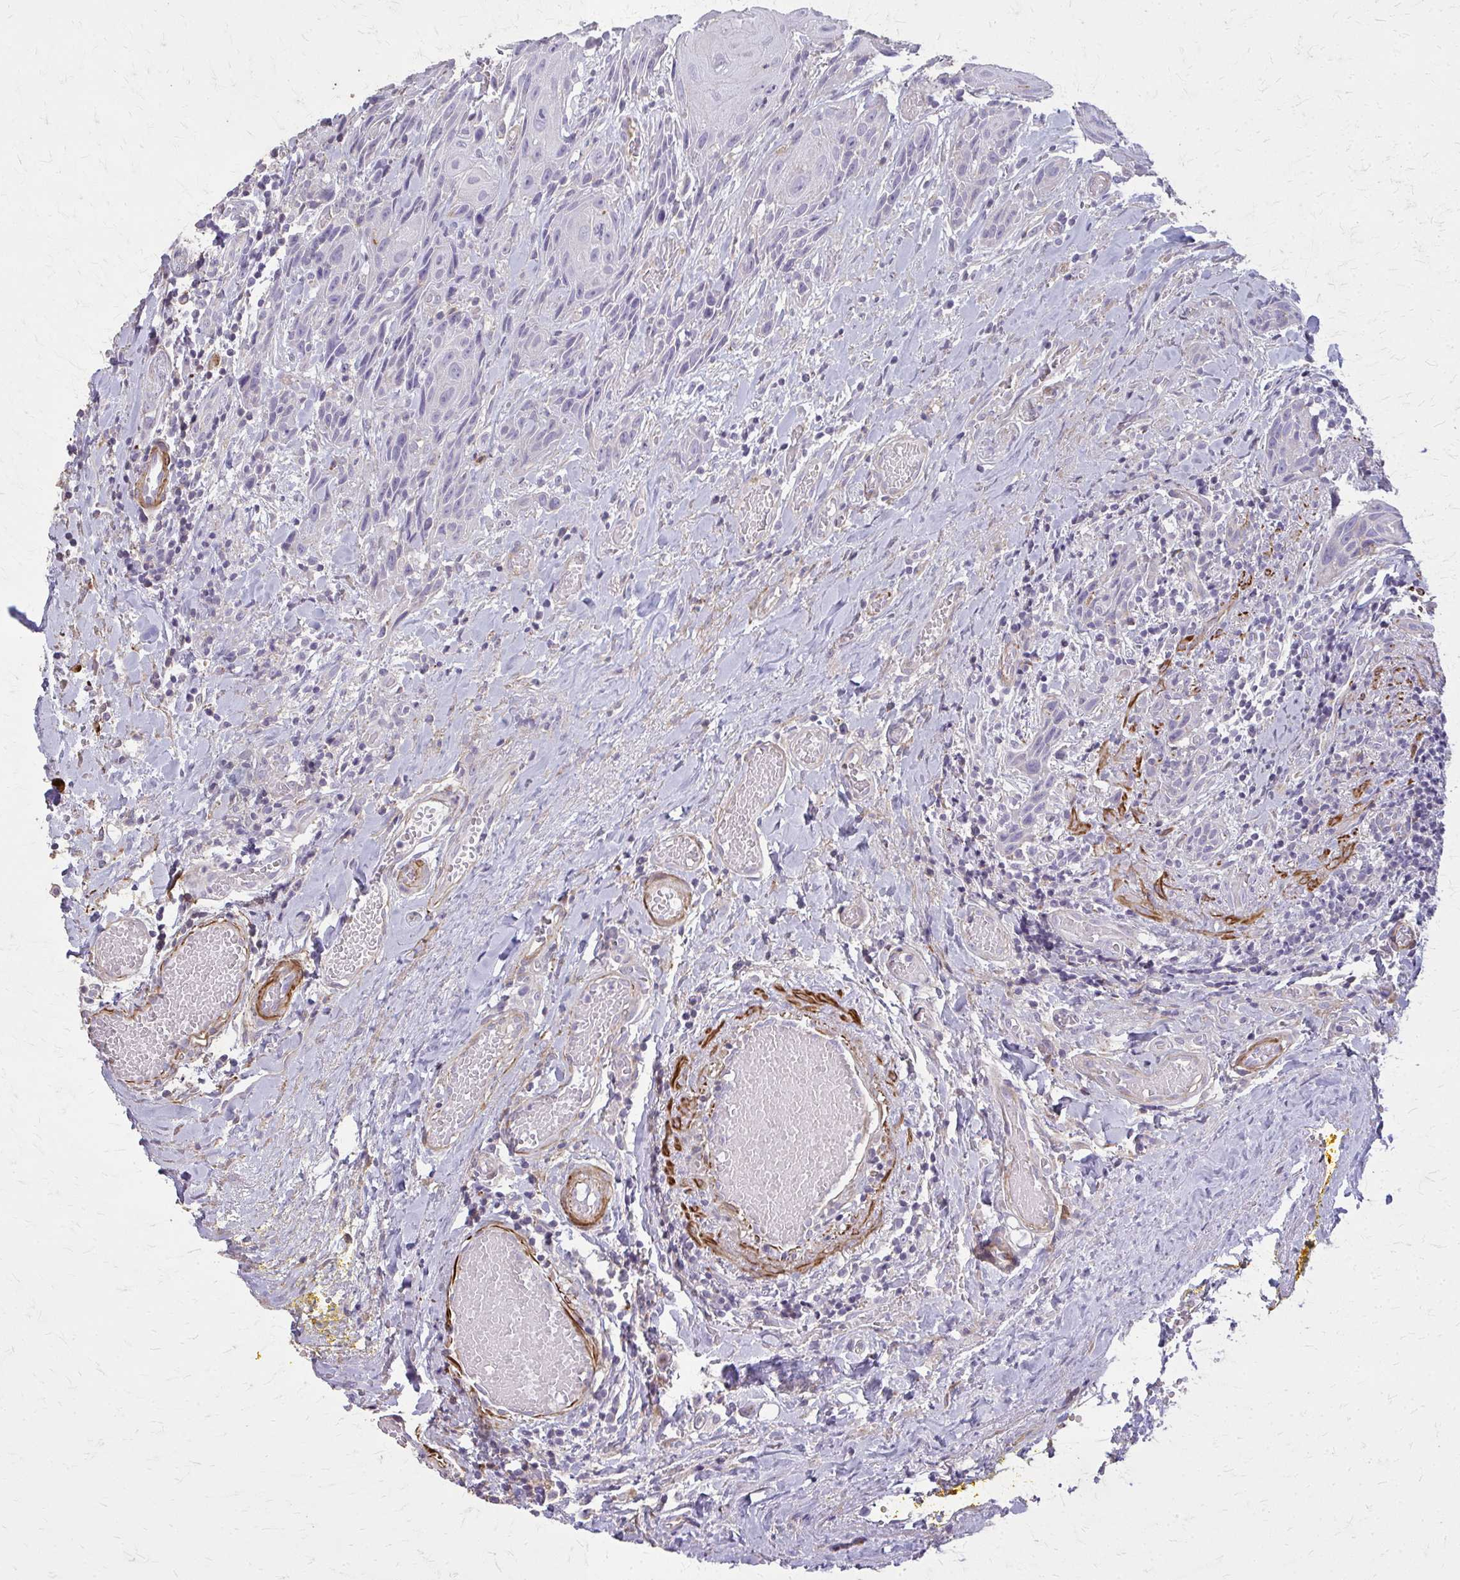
{"staining": {"intensity": "negative", "quantity": "none", "location": "none"}, "tissue": "head and neck cancer", "cell_type": "Tumor cells", "image_type": "cancer", "snomed": [{"axis": "morphology", "description": "Squamous cell carcinoma, NOS"}, {"axis": "topography", "description": "Oral tissue"}, {"axis": "topography", "description": "Head-Neck"}], "caption": "Protein analysis of head and neck squamous cell carcinoma shows no significant expression in tumor cells. (DAB (3,3'-diaminobenzidine) immunohistochemistry (IHC) with hematoxylin counter stain).", "gene": "TENM4", "patient": {"sex": "male", "age": 49}}